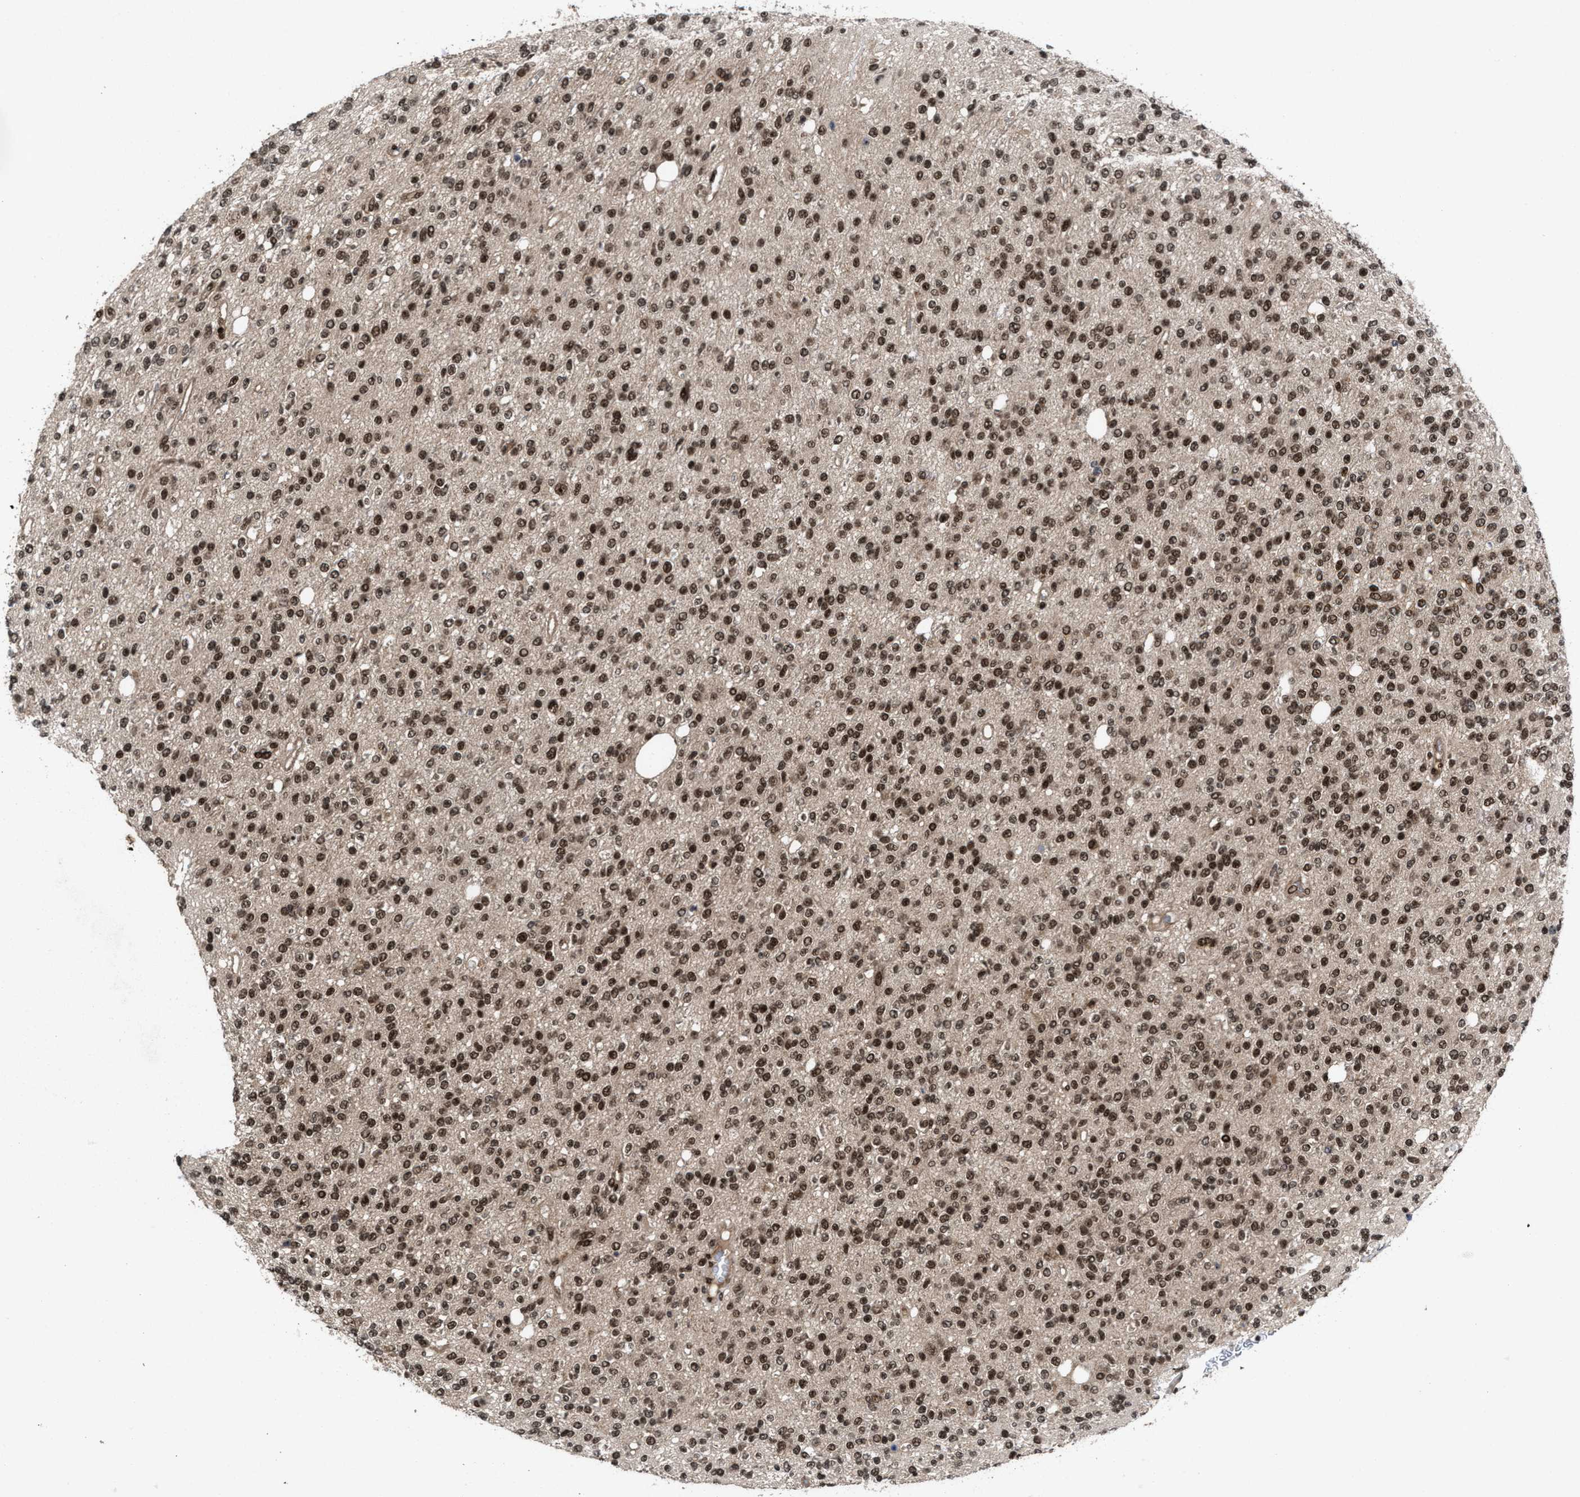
{"staining": {"intensity": "moderate", "quantity": ">75%", "location": "nuclear"}, "tissue": "glioma", "cell_type": "Tumor cells", "image_type": "cancer", "snomed": [{"axis": "morphology", "description": "Glioma, malignant, High grade"}, {"axis": "topography", "description": "Brain"}], "caption": "Human high-grade glioma (malignant) stained for a protein (brown) exhibits moderate nuclear positive positivity in about >75% of tumor cells.", "gene": "WIZ", "patient": {"sex": "male", "age": 34}}